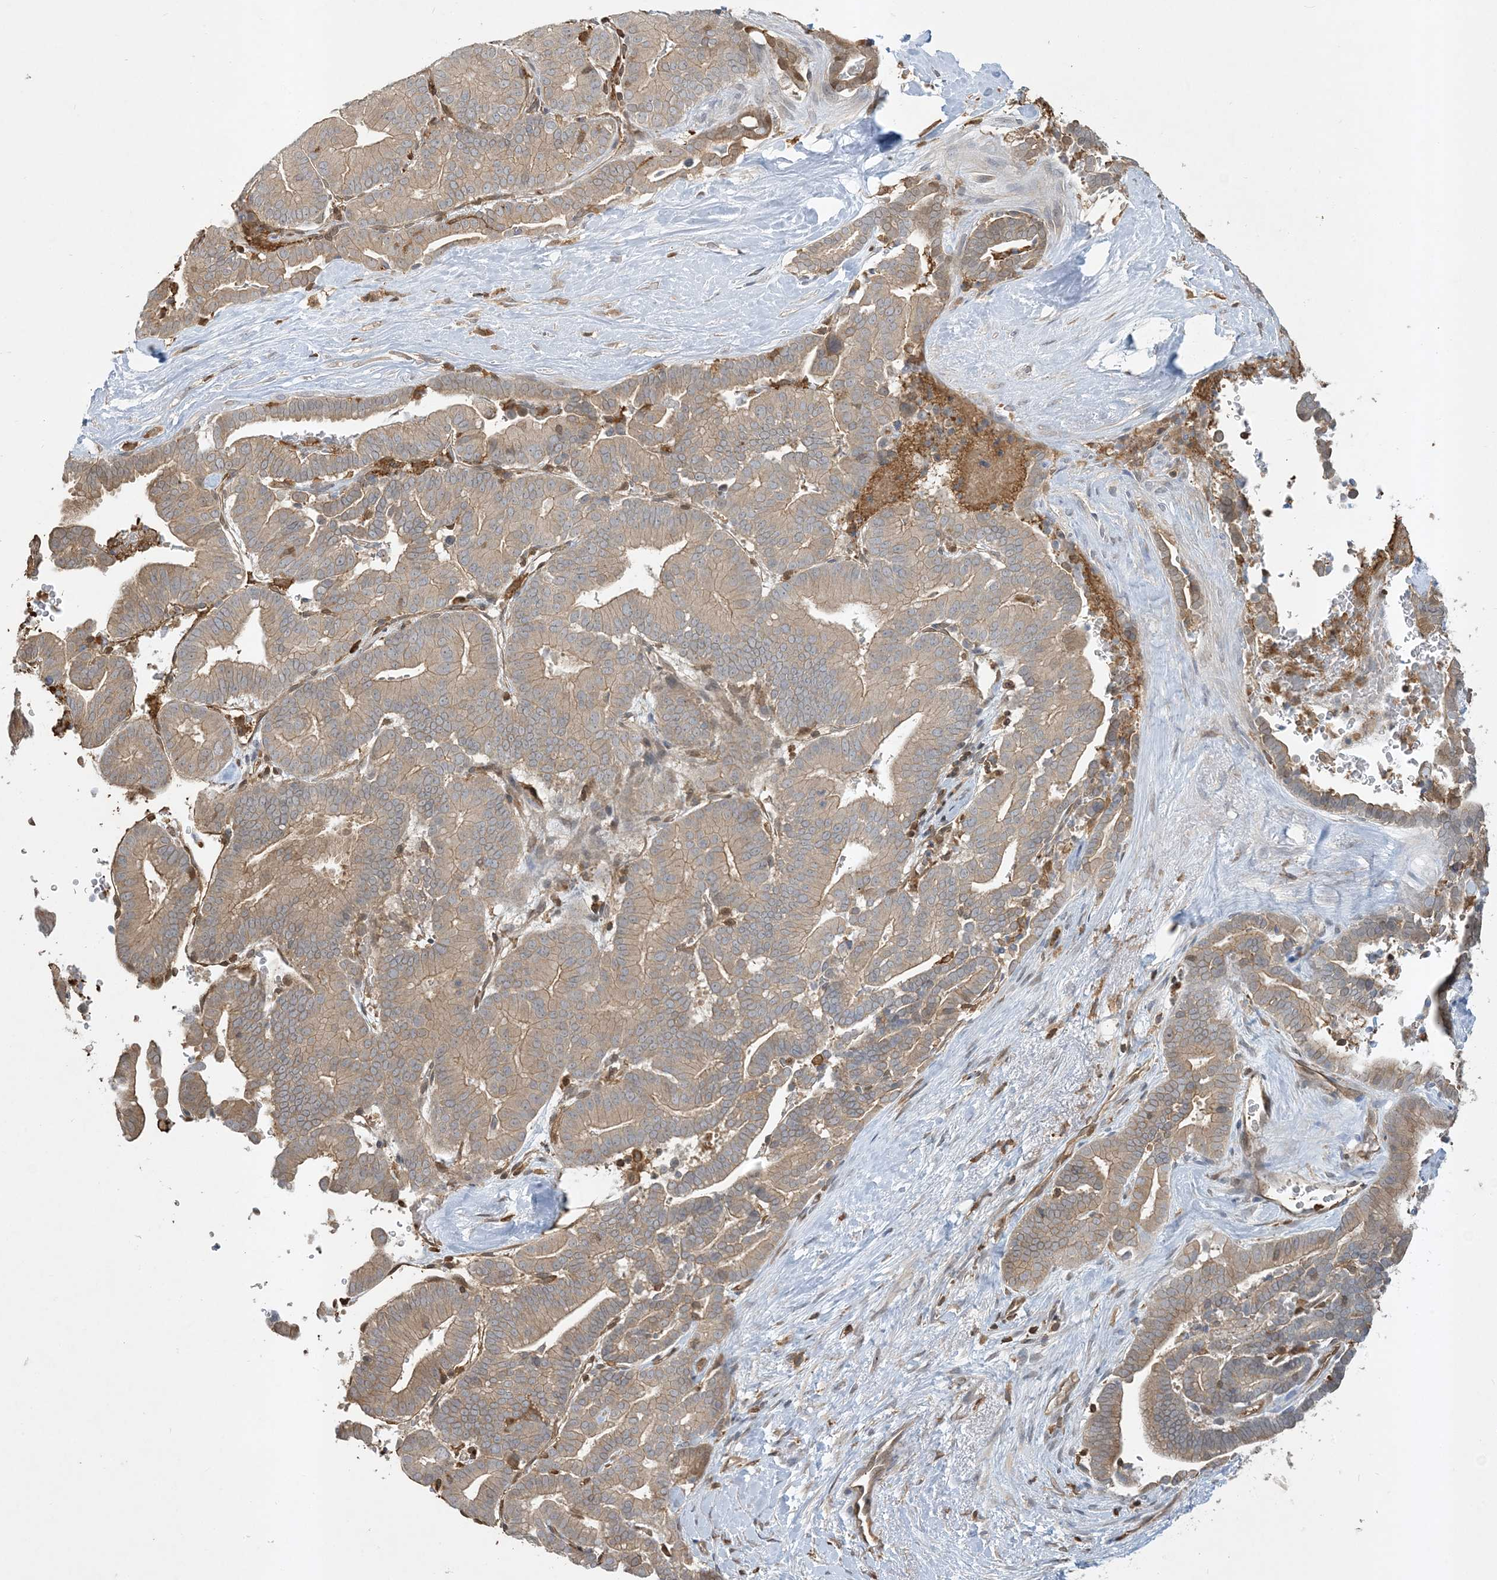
{"staining": {"intensity": "moderate", "quantity": ">75%", "location": "cytoplasmic/membranous"}, "tissue": "liver cancer", "cell_type": "Tumor cells", "image_type": "cancer", "snomed": [{"axis": "morphology", "description": "Cholangiocarcinoma"}, {"axis": "topography", "description": "Liver"}], "caption": "Protein analysis of liver cholangiocarcinoma tissue displays moderate cytoplasmic/membranous expression in about >75% of tumor cells.", "gene": "TMSB4X", "patient": {"sex": "female", "age": 75}}